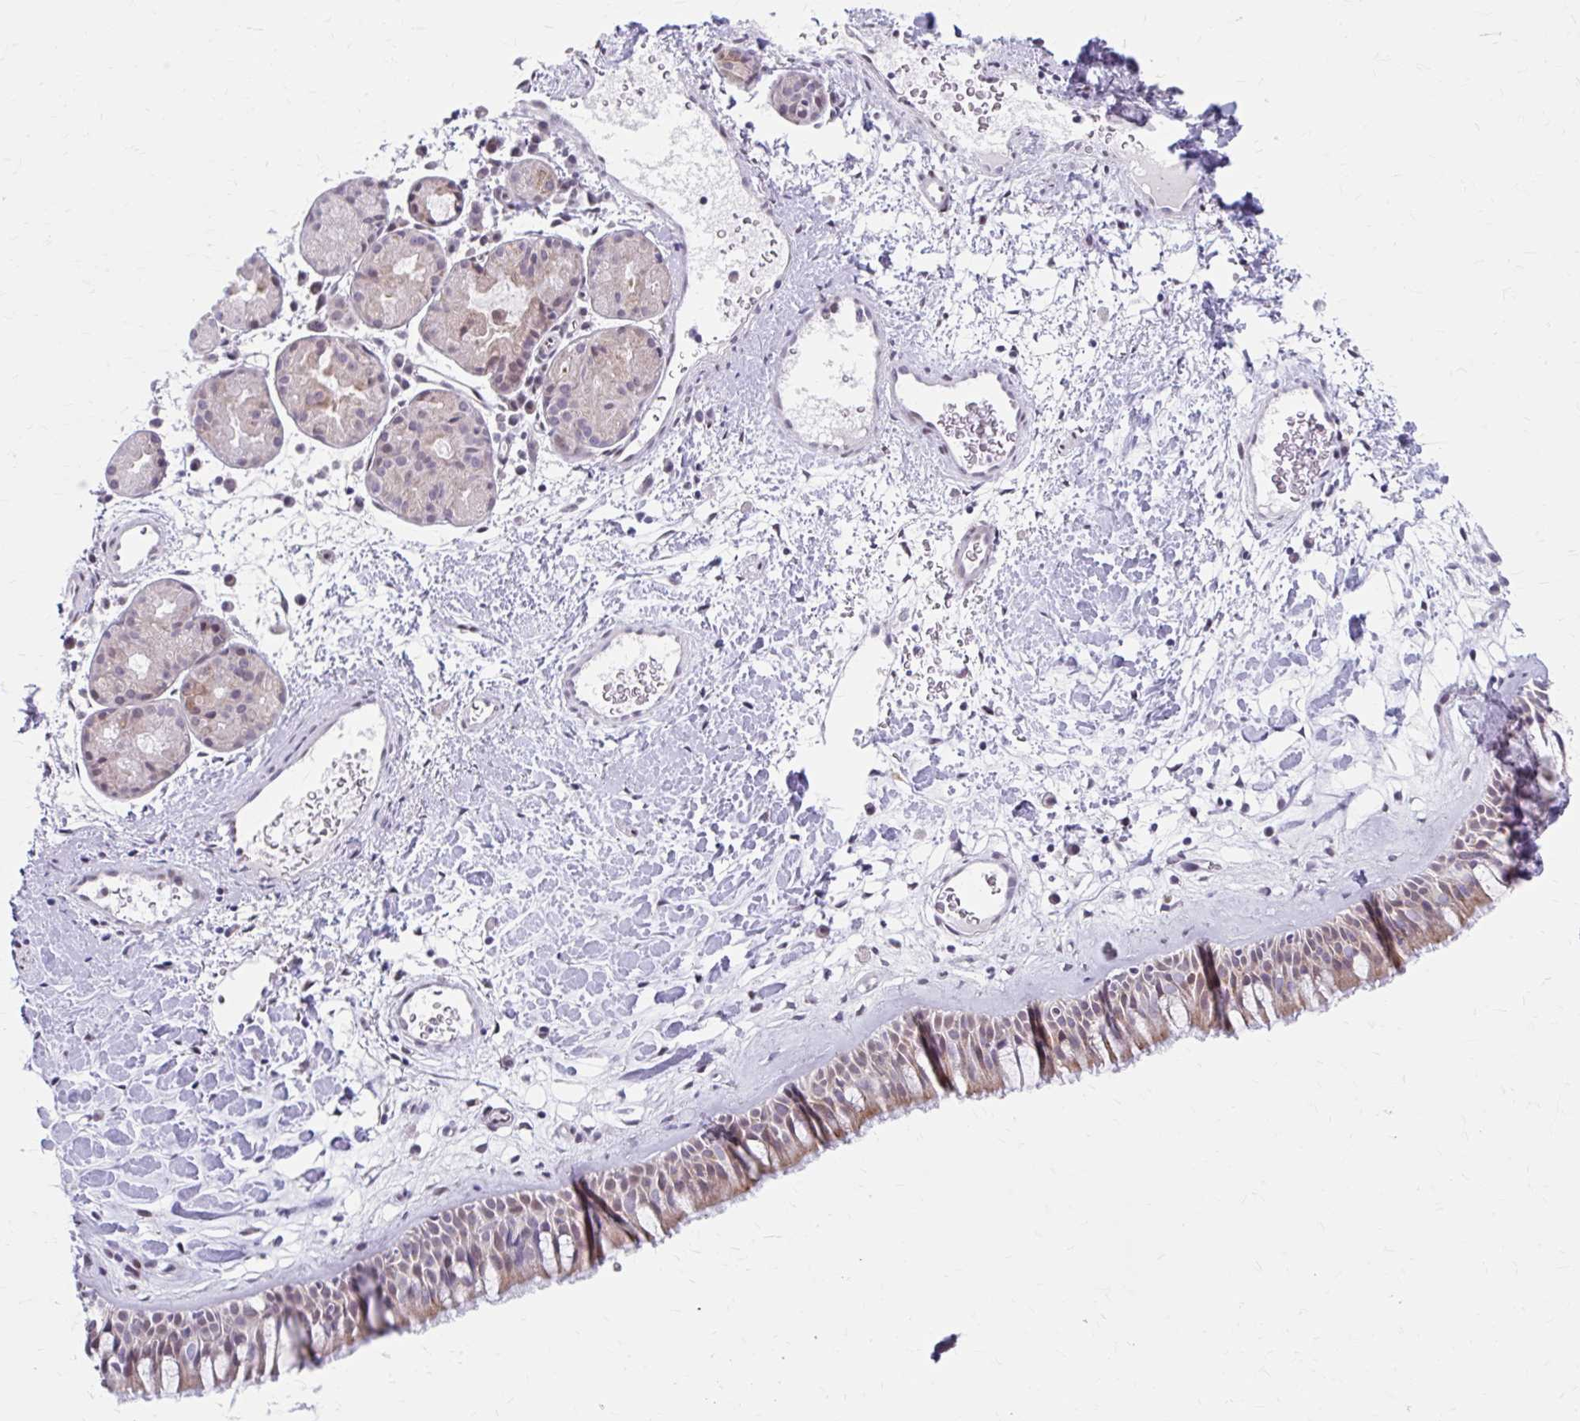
{"staining": {"intensity": "weak", "quantity": "25%-75%", "location": "cytoplasmic/membranous"}, "tissue": "nasopharynx", "cell_type": "Respiratory epithelial cells", "image_type": "normal", "snomed": [{"axis": "morphology", "description": "Normal tissue, NOS"}, {"axis": "topography", "description": "Nasopharynx"}], "caption": "An image of human nasopharynx stained for a protein exhibits weak cytoplasmic/membranous brown staining in respiratory epithelial cells. (IHC, brightfield microscopy, high magnification).", "gene": "BEAN1", "patient": {"sex": "male", "age": 65}}